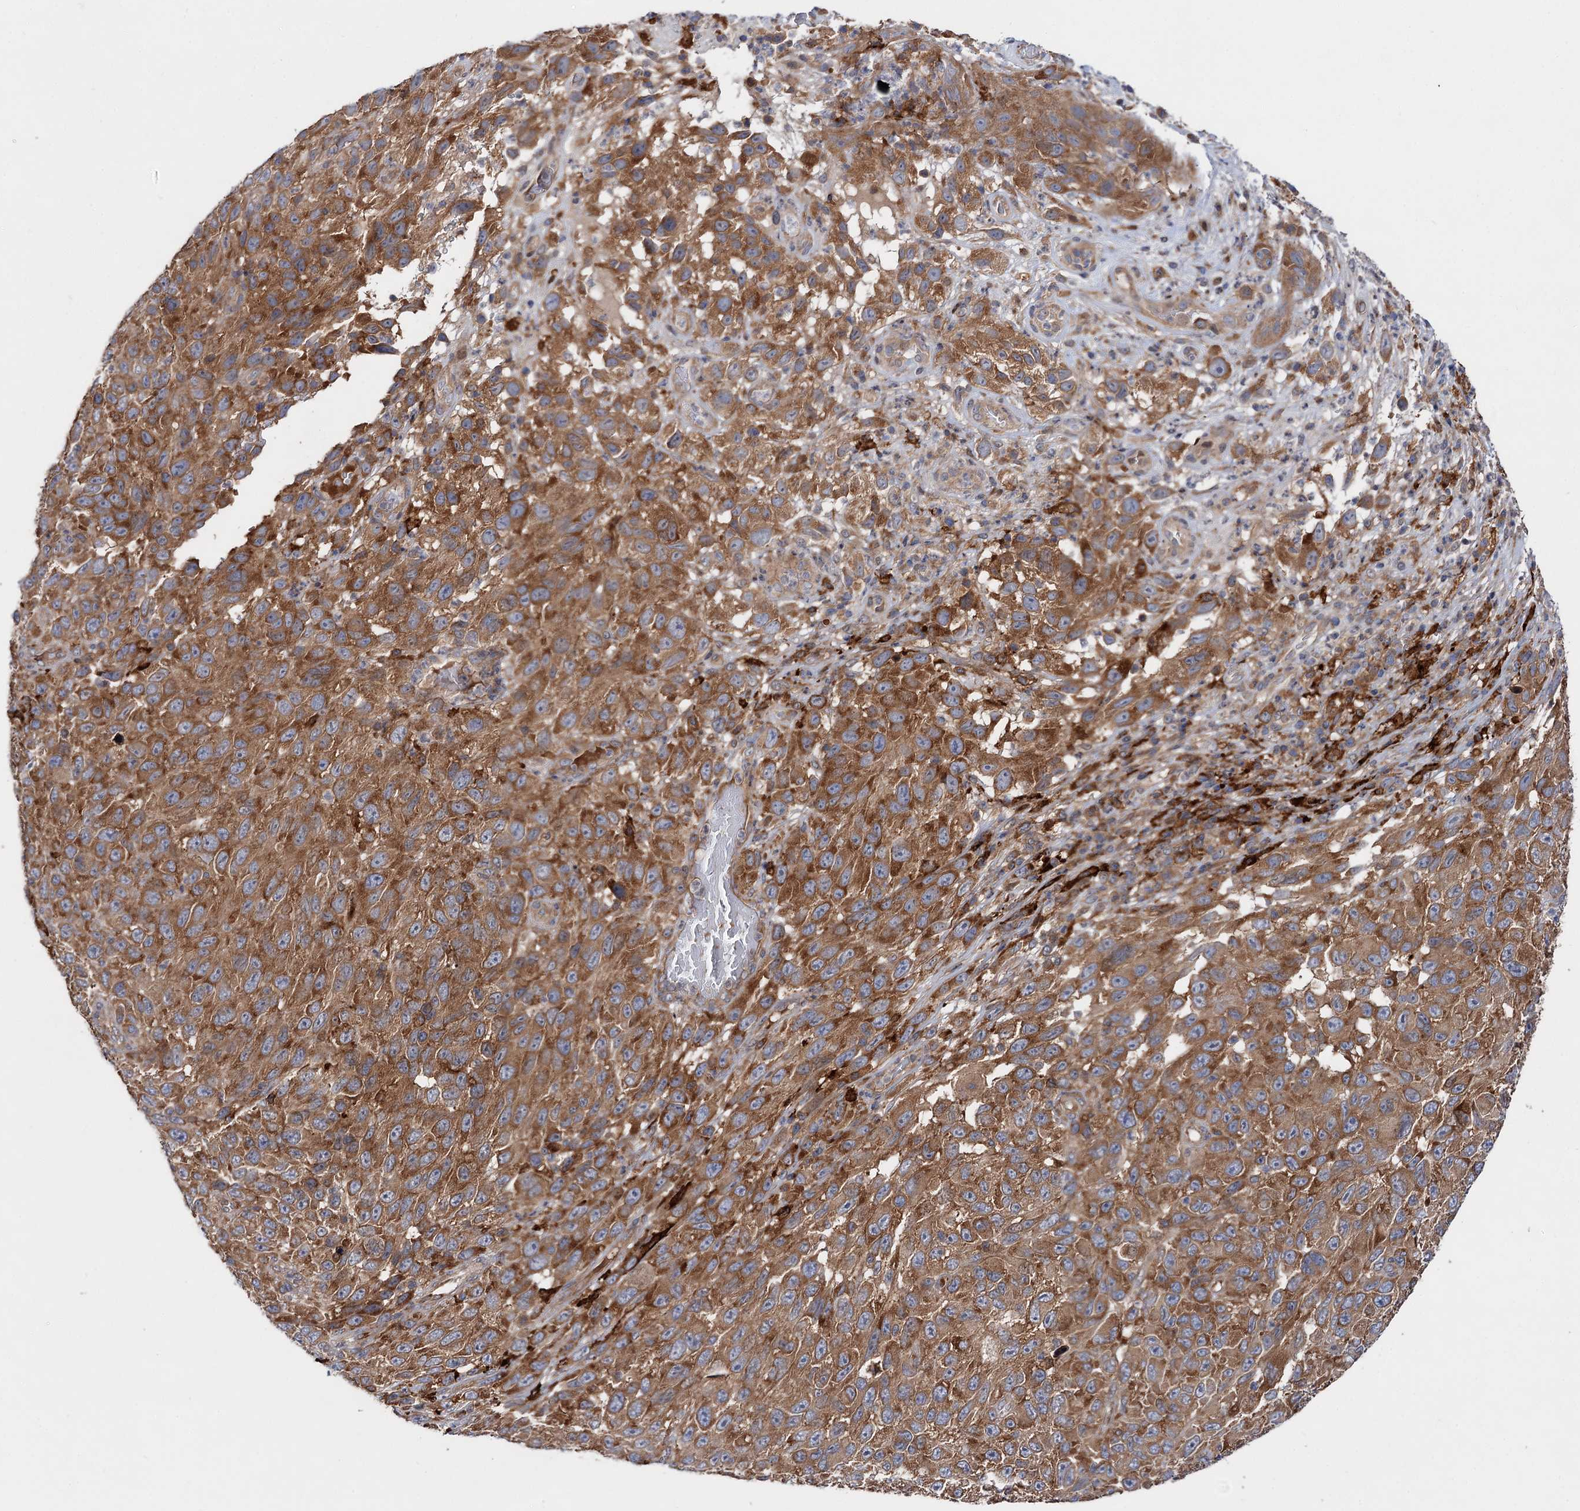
{"staining": {"intensity": "moderate", "quantity": ">75%", "location": "cytoplasmic/membranous"}, "tissue": "melanoma", "cell_type": "Tumor cells", "image_type": "cancer", "snomed": [{"axis": "morphology", "description": "Malignant melanoma, NOS"}, {"axis": "topography", "description": "Skin"}], "caption": "Moderate cytoplasmic/membranous staining is seen in about >75% of tumor cells in melanoma.", "gene": "NAA25", "patient": {"sex": "female", "age": 96}}